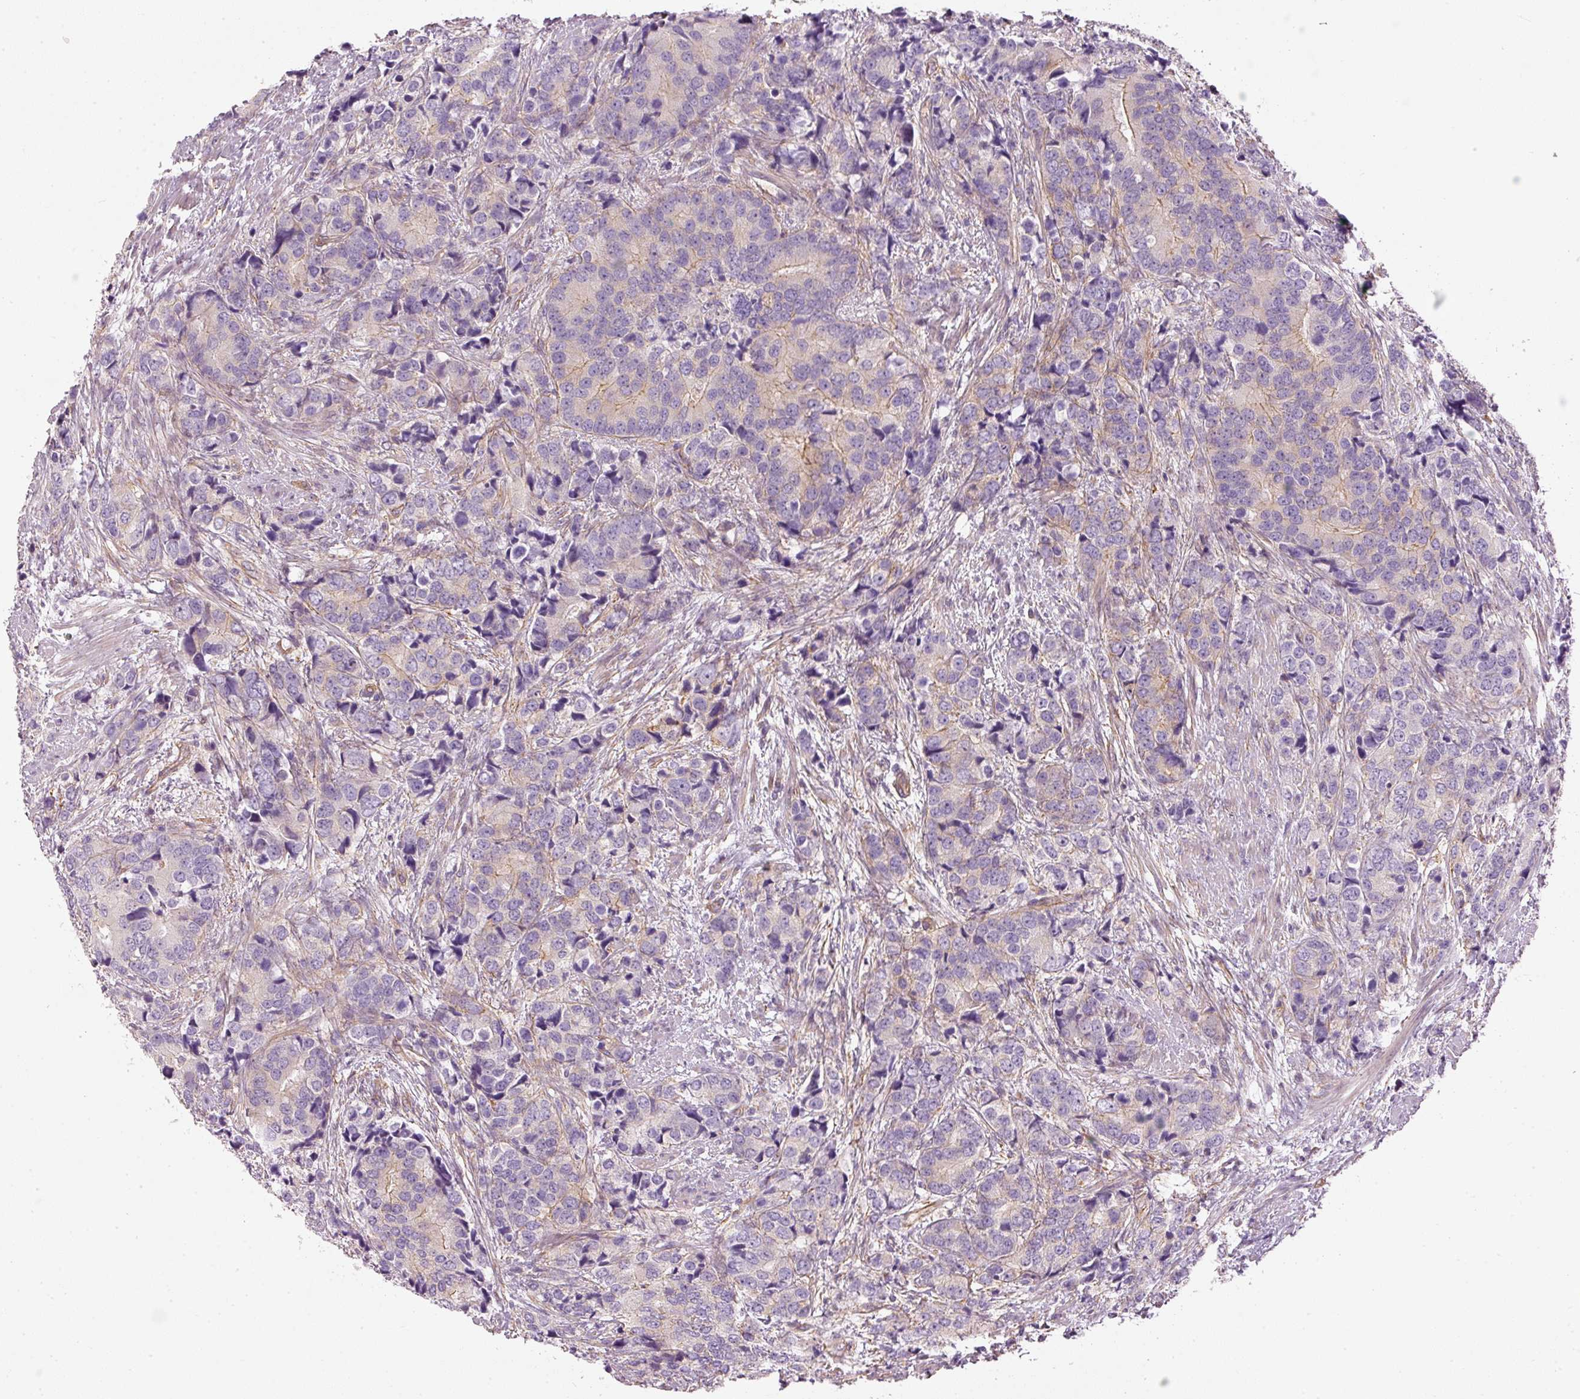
{"staining": {"intensity": "weak", "quantity": "25%-75%", "location": "cytoplasmic/membranous"}, "tissue": "prostate cancer", "cell_type": "Tumor cells", "image_type": "cancer", "snomed": [{"axis": "morphology", "description": "Adenocarcinoma, High grade"}, {"axis": "topography", "description": "Prostate"}], "caption": "Brown immunohistochemical staining in human prostate cancer displays weak cytoplasmic/membranous expression in approximately 25%-75% of tumor cells.", "gene": "OSR2", "patient": {"sex": "male", "age": 62}}